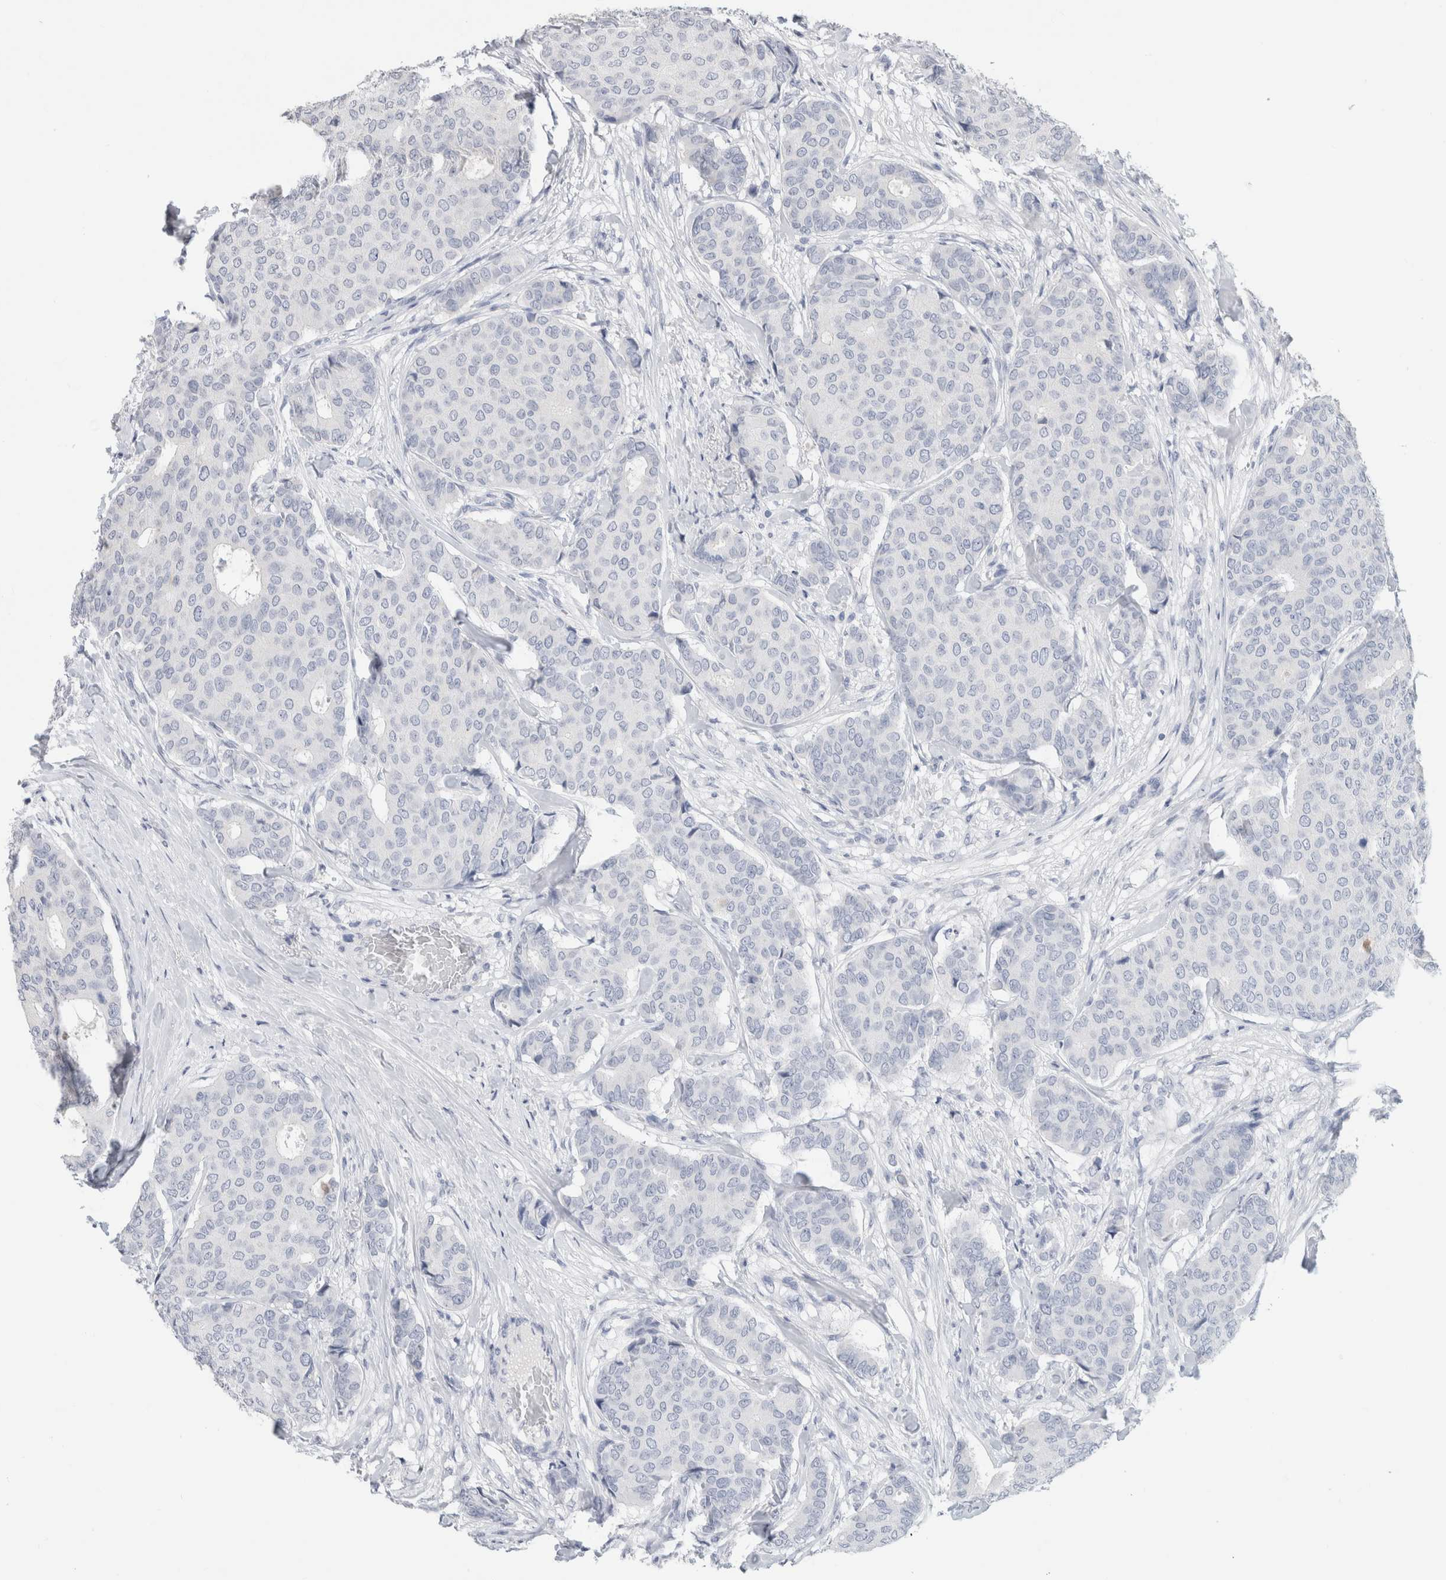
{"staining": {"intensity": "negative", "quantity": "none", "location": "none"}, "tissue": "breast cancer", "cell_type": "Tumor cells", "image_type": "cancer", "snomed": [{"axis": "morphology", "description": "Duct carcinoma"}, {"axis": "topography", "description": "Breast"}], "caption": "Breast intraductal carcinoma was stained to show a protein in brown. There is no significant staining in tumor cells. (Brightfield microscopy of DAB immunohistochemistry (IHC) at high magnification).", "gene": "BCAN", "patient": {"sex": "female", "age": 75}}